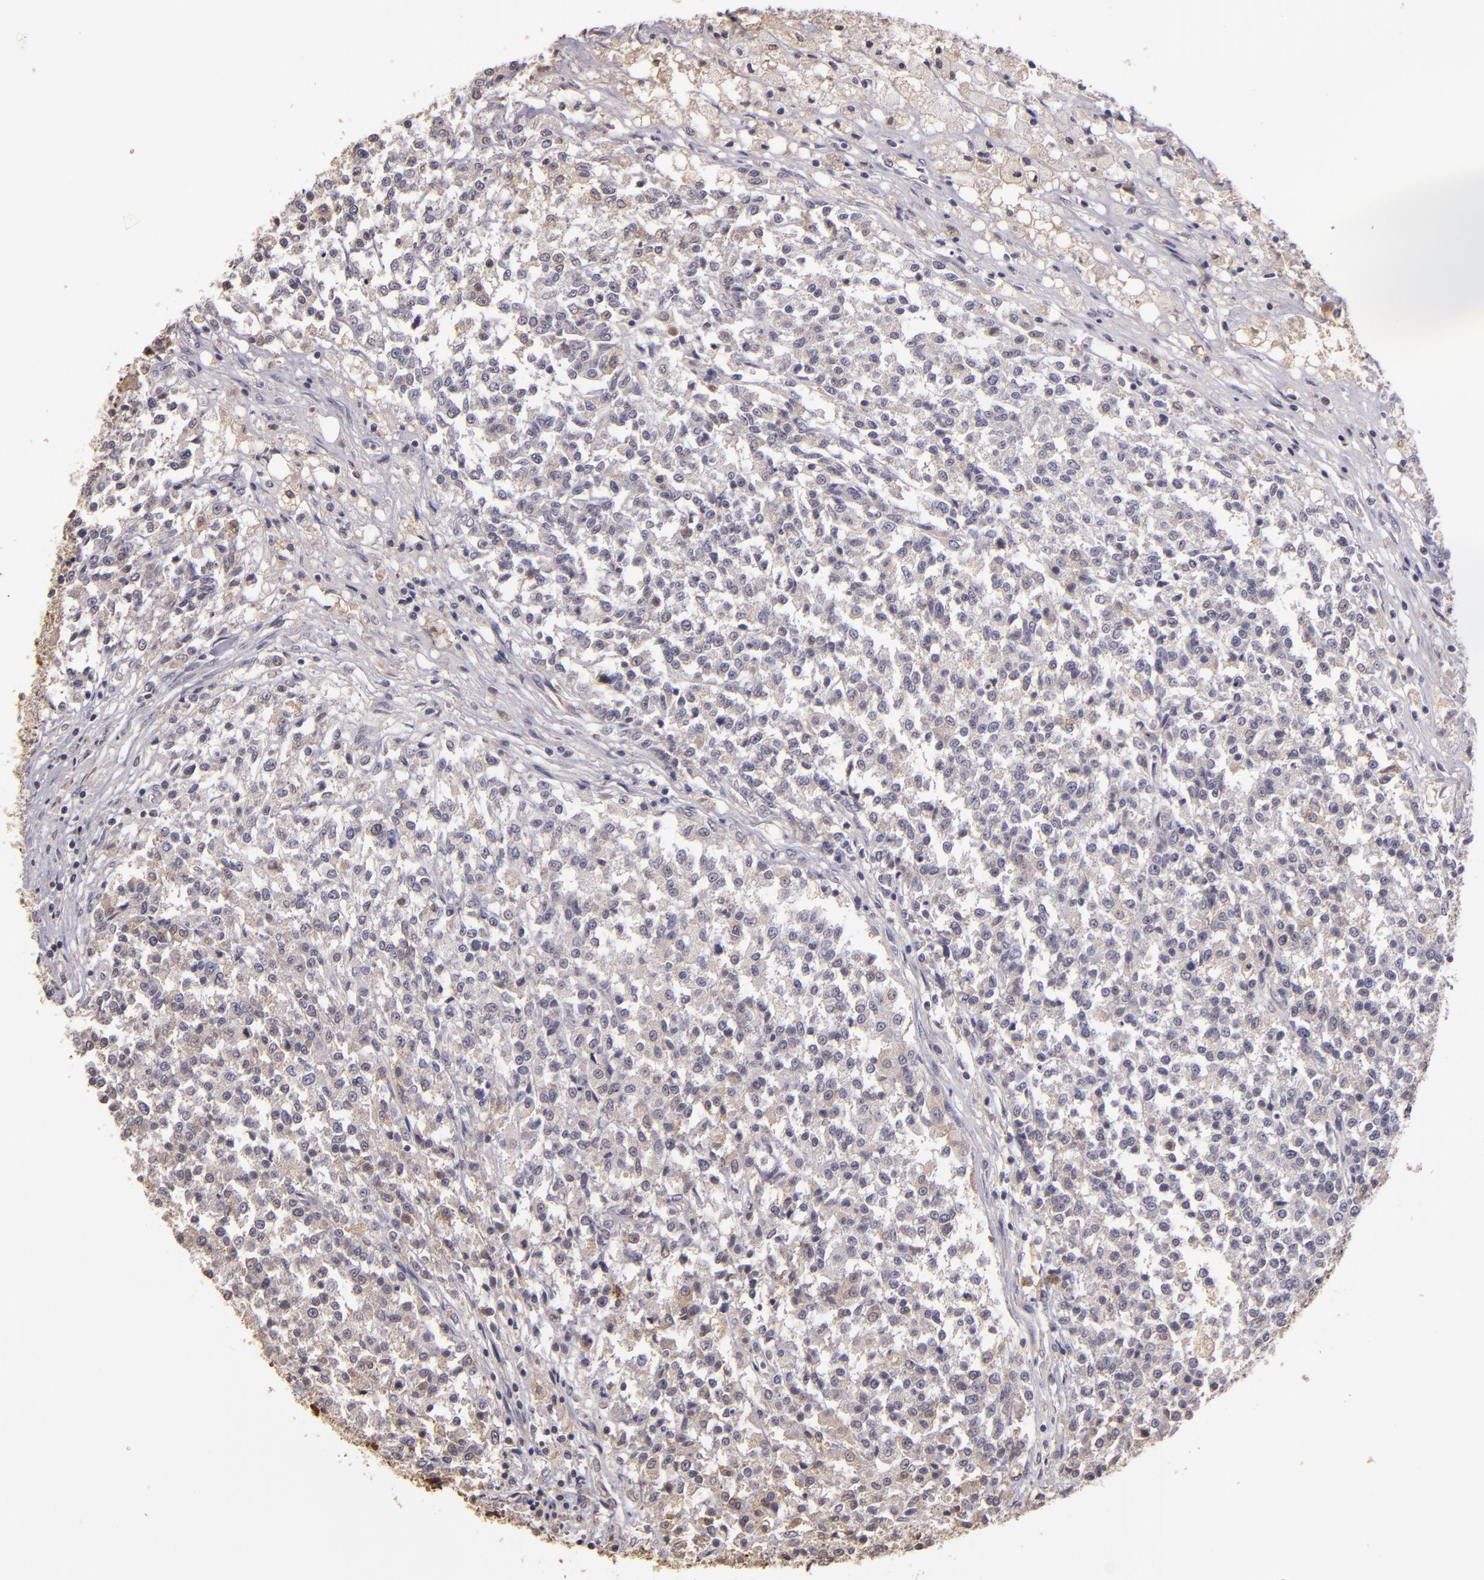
{"staining": {"intensity": "weak", "quantity": "<25%", "location": "cytoplasmic/membranous"}, "tissue": "testis cancer", "cell_type": "Tumor cells", "image_type": "cancer", "snomed": [{"axis": "morphology", "description": "Seminoma, NOS"}, {"axis": "topography", "description": "Testis"}], "caption": "IHC photomicrograph of human testis seminoma stained for a protein (brown), which reveals no positivity in tumor cells.", "gene": "ABL1", "patient": {"sex": "male", "age": 59}}